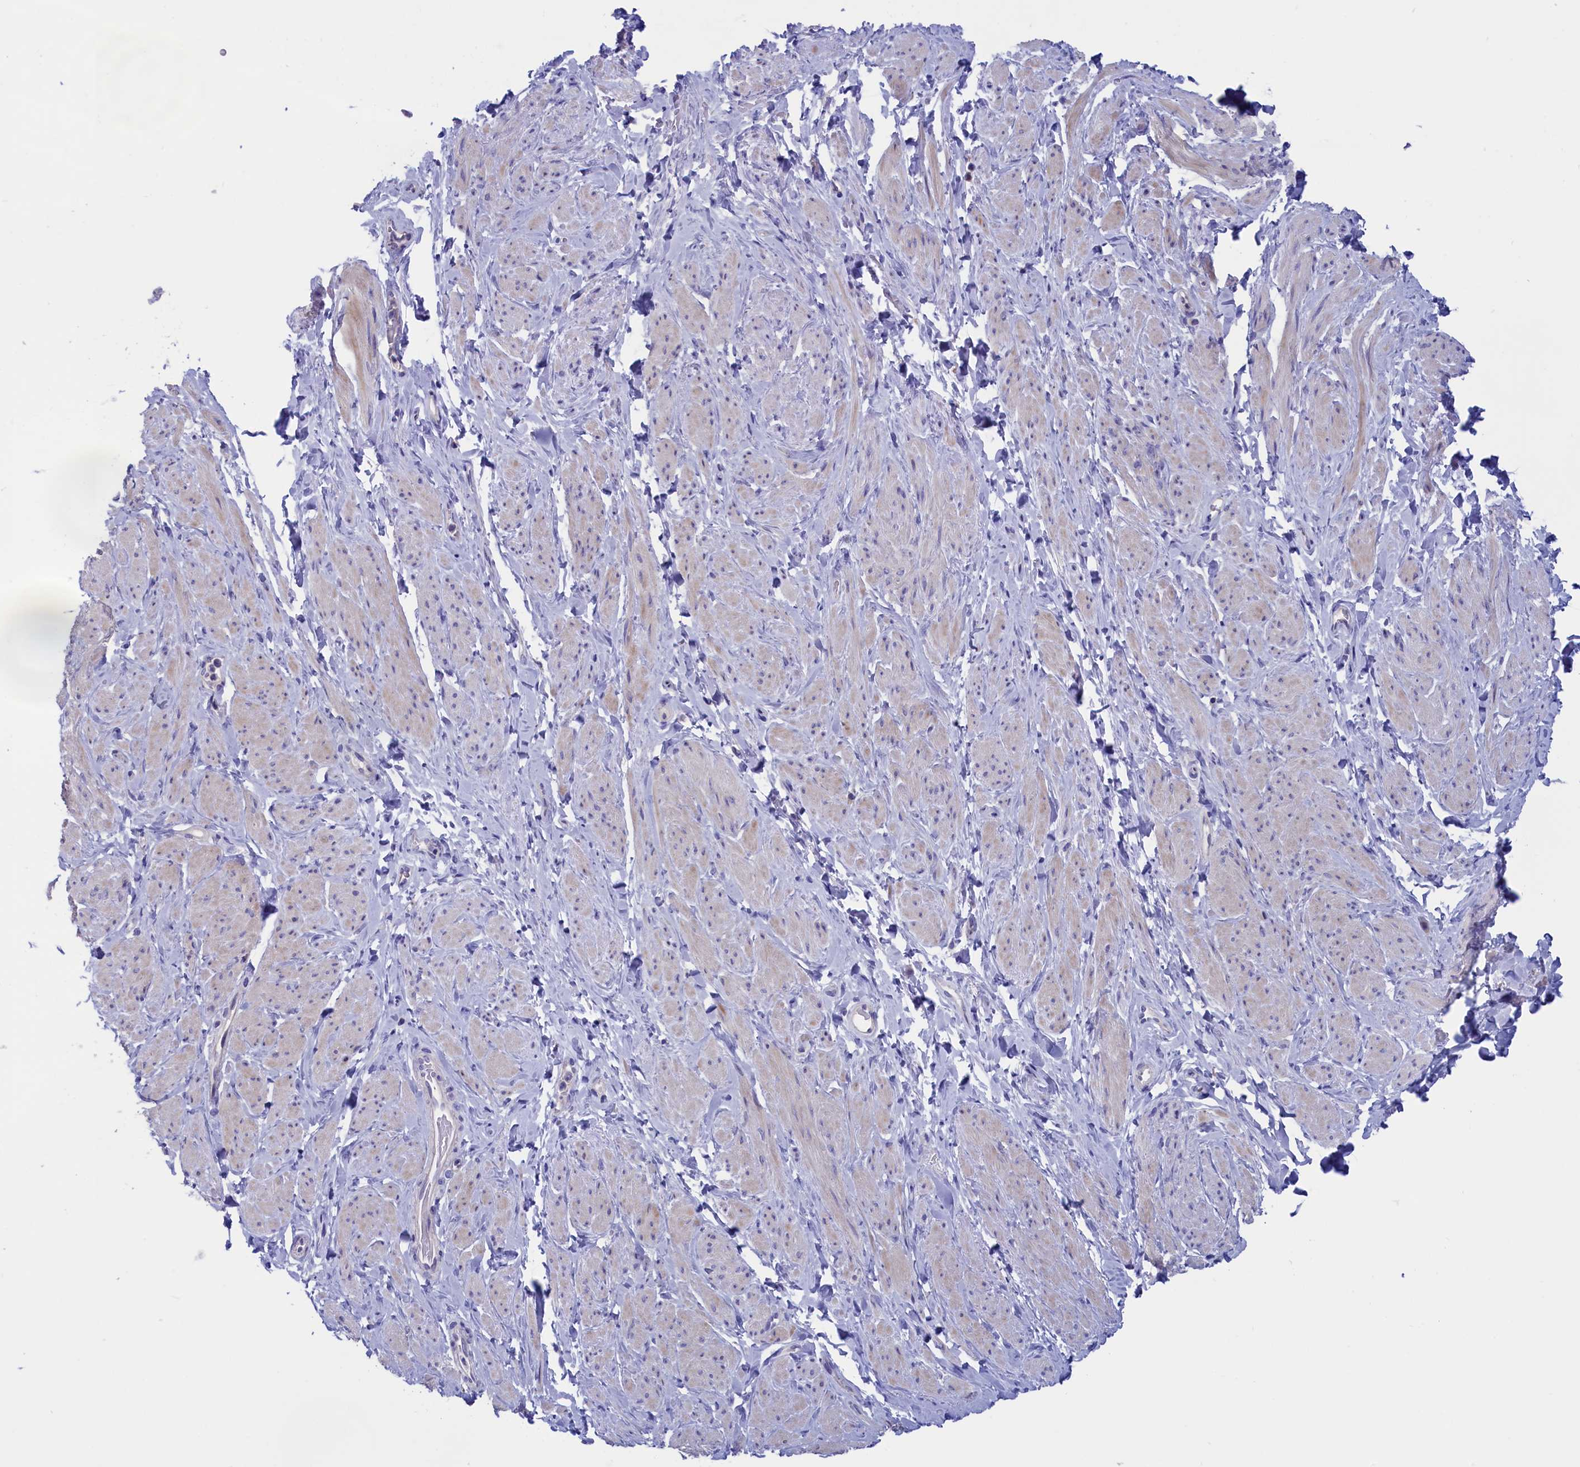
{"staining": {"intensity": "negative", "quantity": "none", "location": "none"}, "tissue": "smooth muscle", "cell_type": "Smooth muscle cells", "image_type": "normal", "snomed": [{"axis": "morphology", "description": "Normal tissue, NOS"}, {"axis": "topography", "description": "Smooth muscle"}, {"axis": "topography", "description": "Peripheral nerve tissue"}], "caption": "IHC photomicrograph of normal smooth muscle stained for a protein (brown), which demonstrates no expression in smooth muscle cells.", "gene": "VPS35L", "patient": {"sex": "male", "age": 69}}